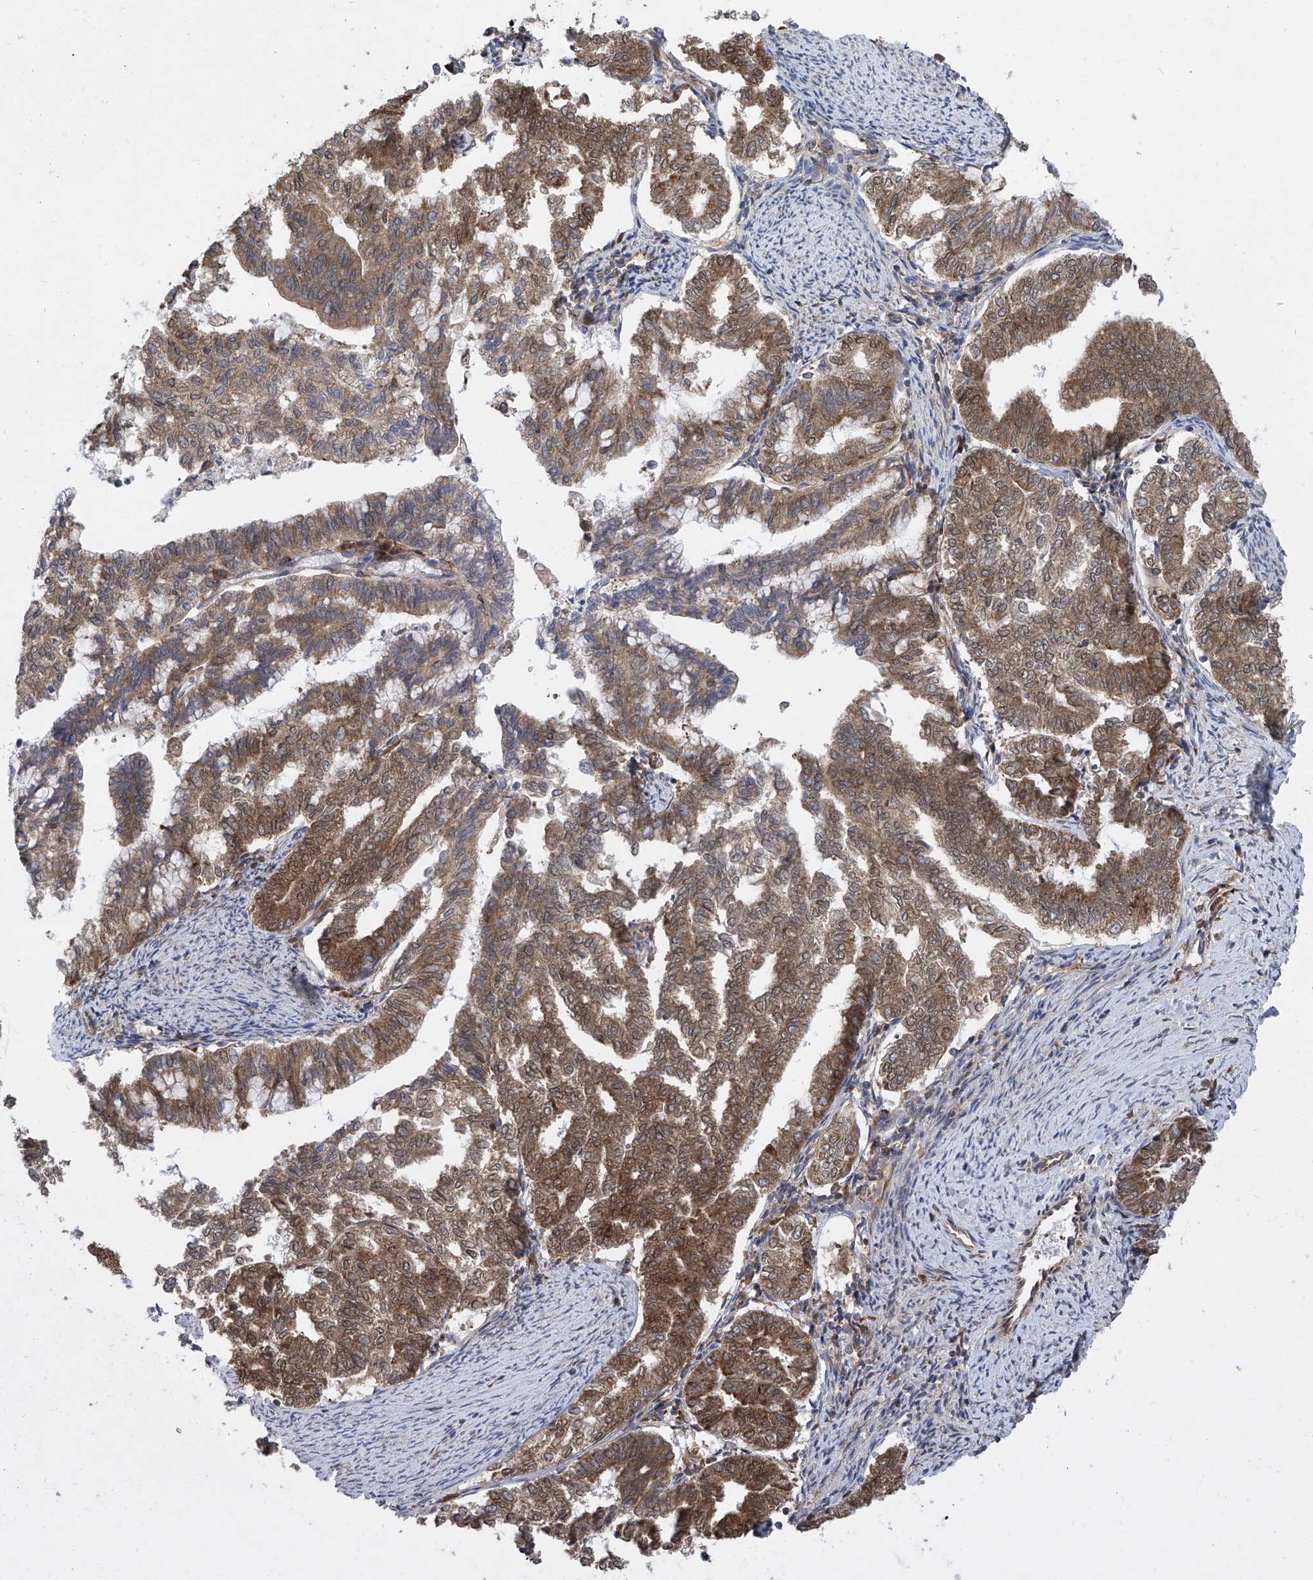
{"staining": {"intensity": "moderate", "quantity": ">75%", "location": "cytoplasmic/membranous"}, "tissue": "endometrial cancer", "cell_type": "Tumor cells", "image_type": "cancer", "snomed": [{"axis": "morphology", "description": "Adenocarcinoma, NOS"}, {"axis": "topography", "description": "Endometrium"}], "caption": "Protein staining of endometrial adenocarcinoma tissue shows moderate cytoplasmic/membranous staining in approximately >75% of tumor cells. The staining was performed using DAB, with brown indicating positive protein expression. Nuclei are stained blue with hematoxylin.", "gene": "EIF3M", "patient": {"sex": "female", "age": 79}}